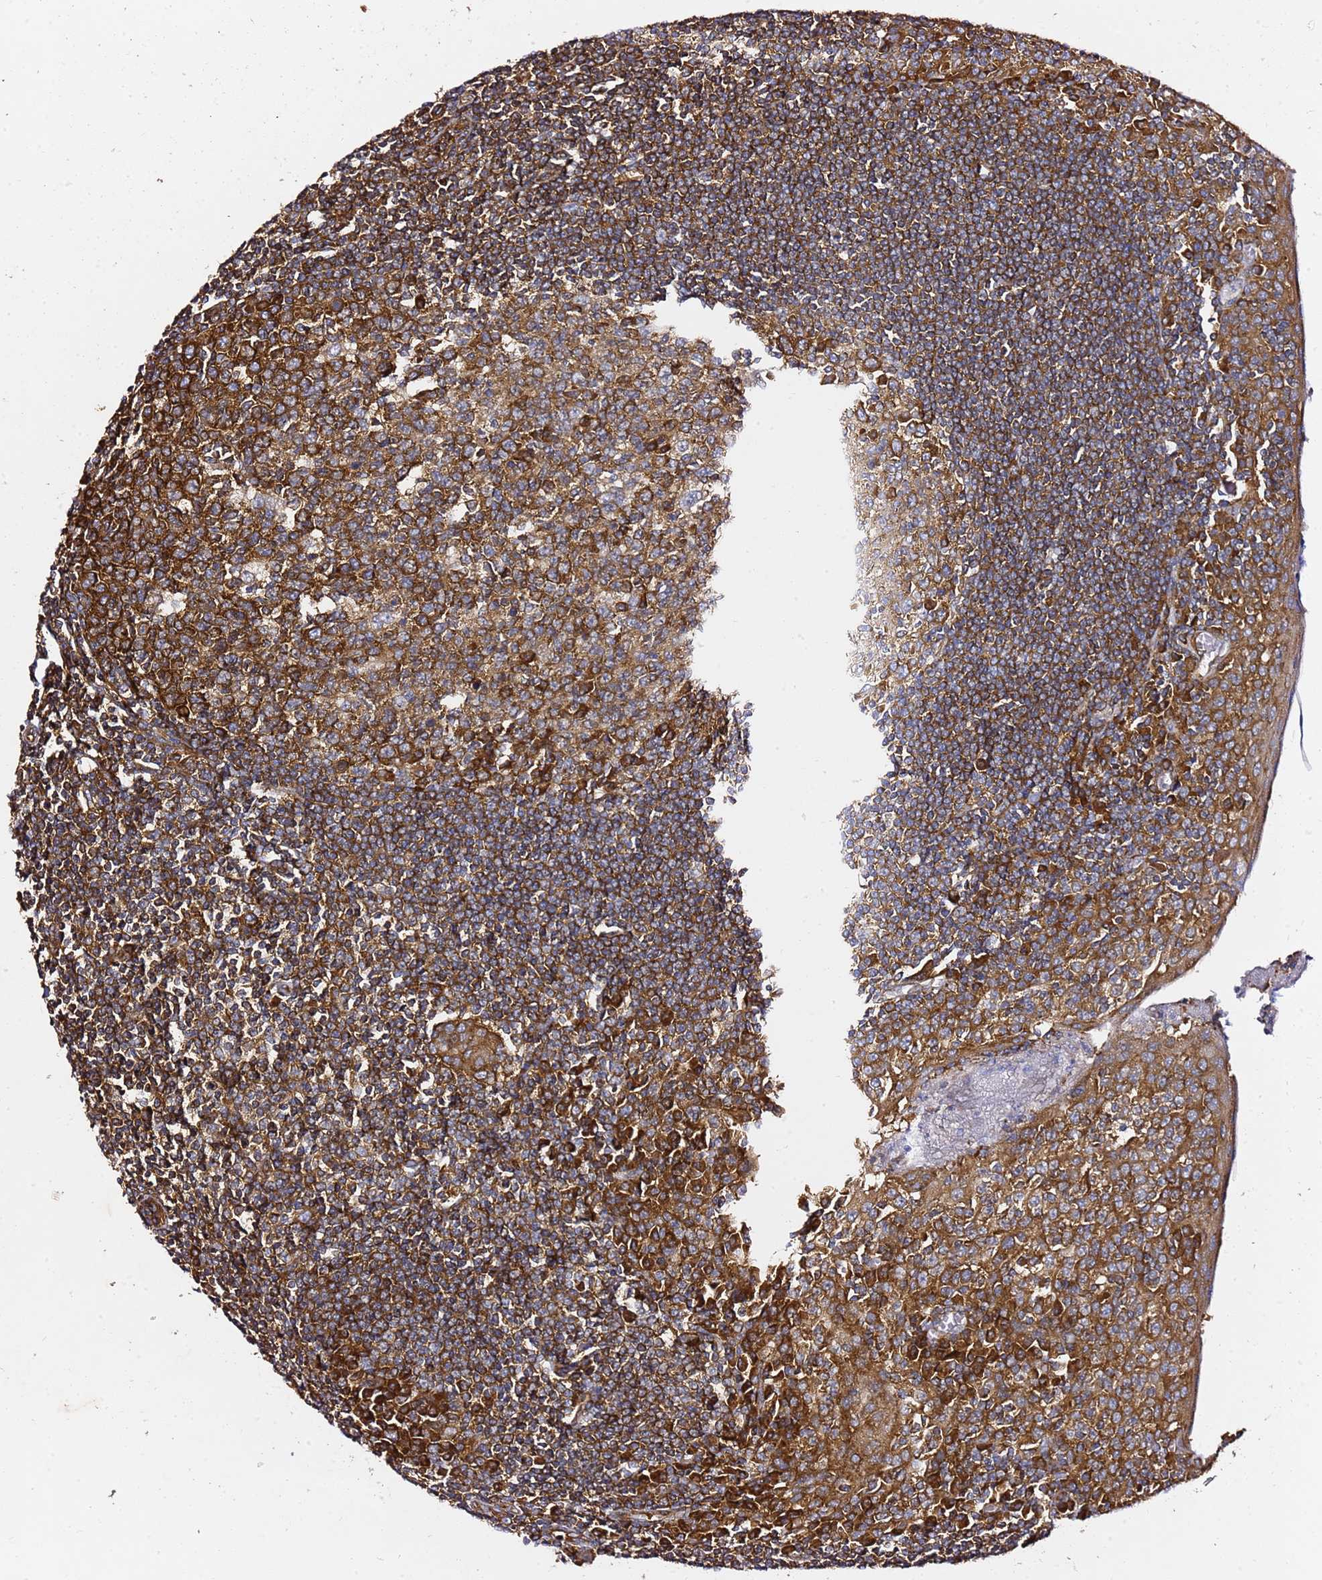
{"staining": {"intensity": "strong", "quantity": ">75%", "location": "cytoplasmic/membranous"}, "tissue": "tonsil", "cell_type": "Germinal center cells", "image_type": "normal", "snomed": [{"axis": "morphology", "description": "Normal tissue, NOS"}, {"axis": "topography", "description": "Tonsil"}], "caption": "Immunohistochemical staining of benign human tonsil shows high levels of strong cytoplasmic/membranous staining in approximately >75% of germinal center cells.", "gene": "TPST1", "patient": {"sex": "male", "age": 27}}